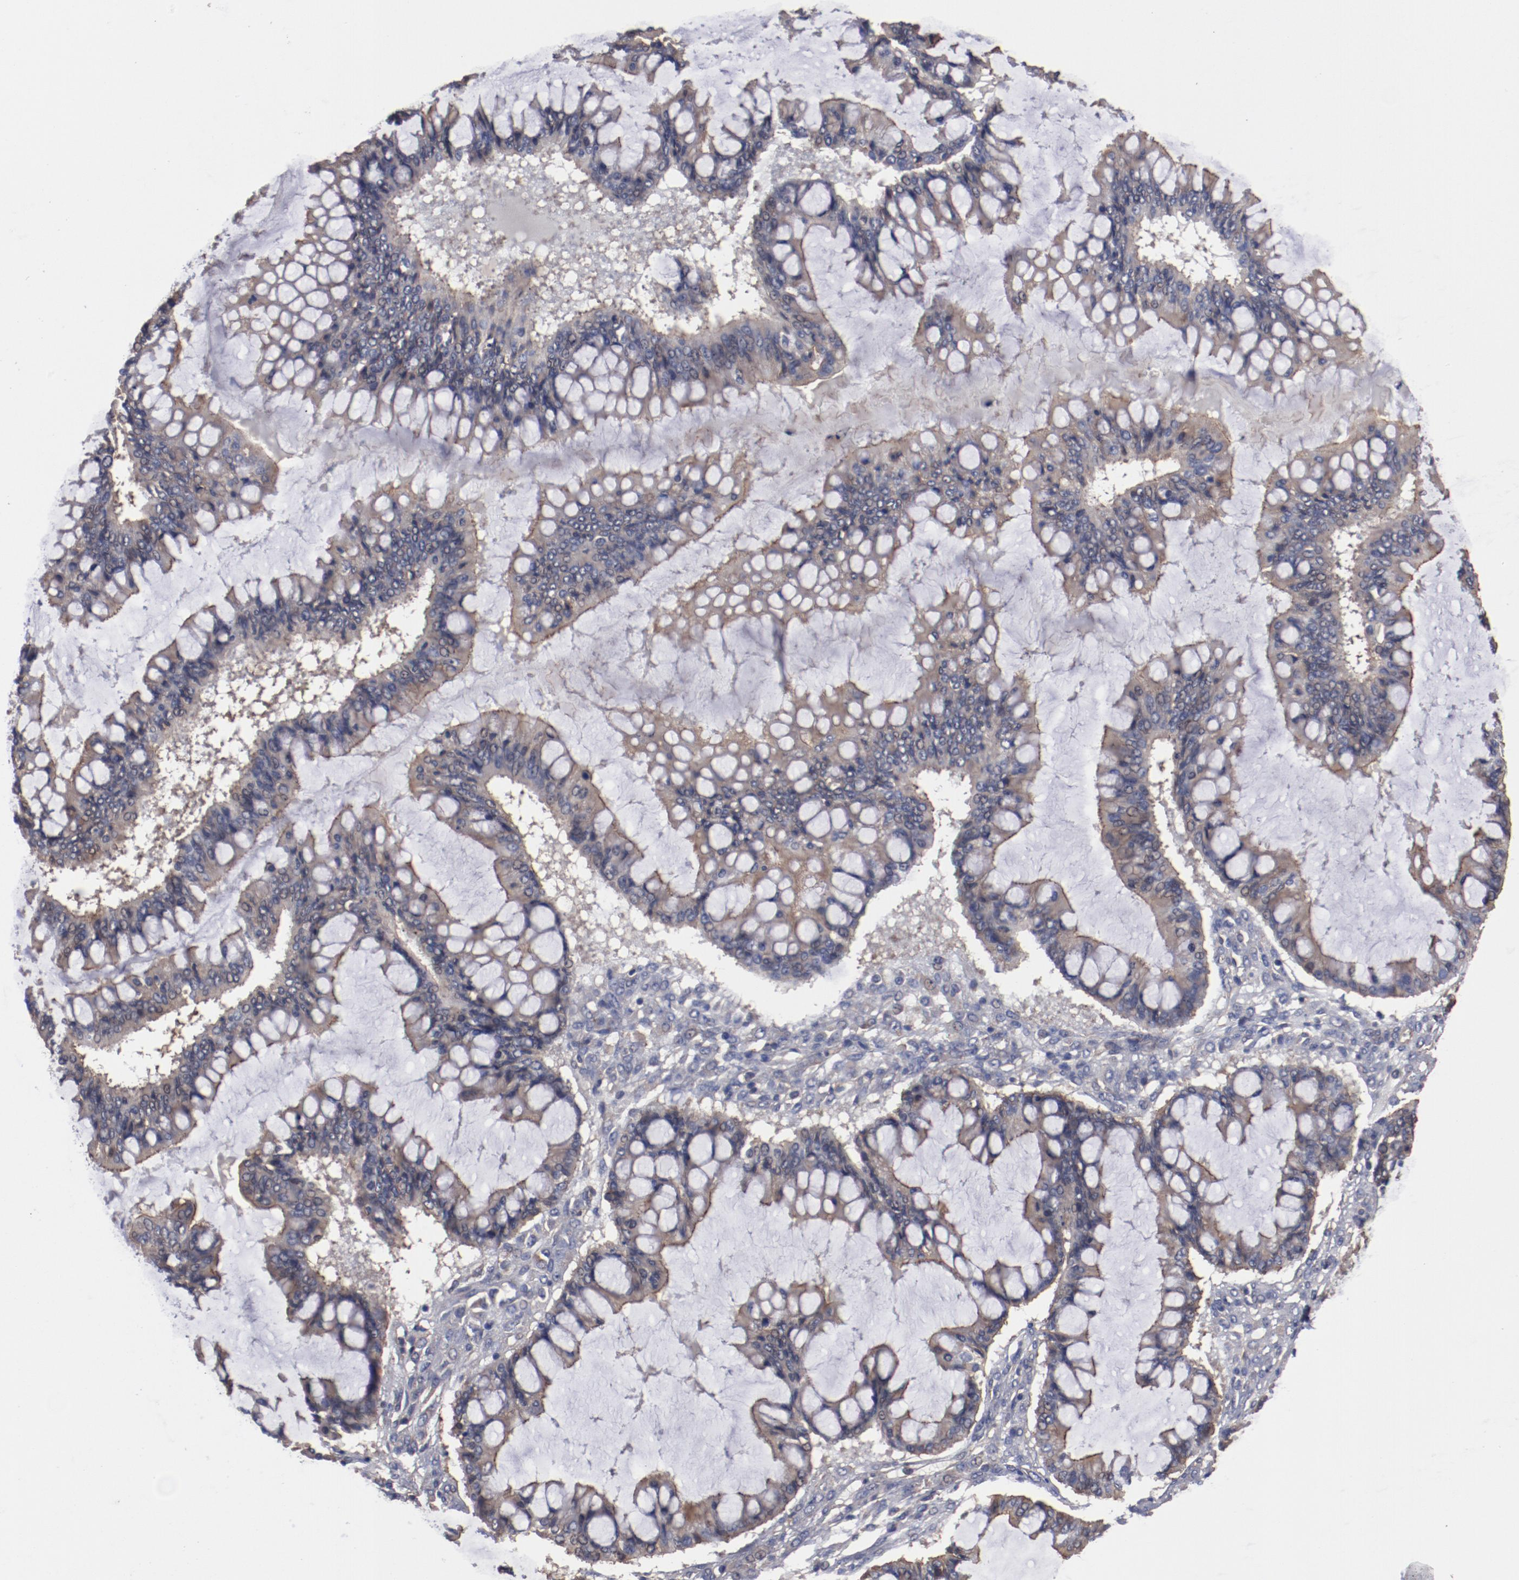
{"staining": {"intensity": "moderate", "quantity": "25%-75%", "location": "cytoplasmic/membranous"}, "tissue": "ovarian cancer", "cell_type": "Tumor cells", "image_type": "cancer", "snomed": [{"axis": "morphology", "description": "Cystadenocarcinoma, mucinous, NOS"}, {"axis": "topography", "description": "Ovary"}], "caption": "Protein expression analysis of ovarian cancer shows moderate cytoplasmic/membranous staining in approximately 25%-75% of tumor cells.", "gene": "DNAAF2", "patient": {"sex": "female", "age": 73}}